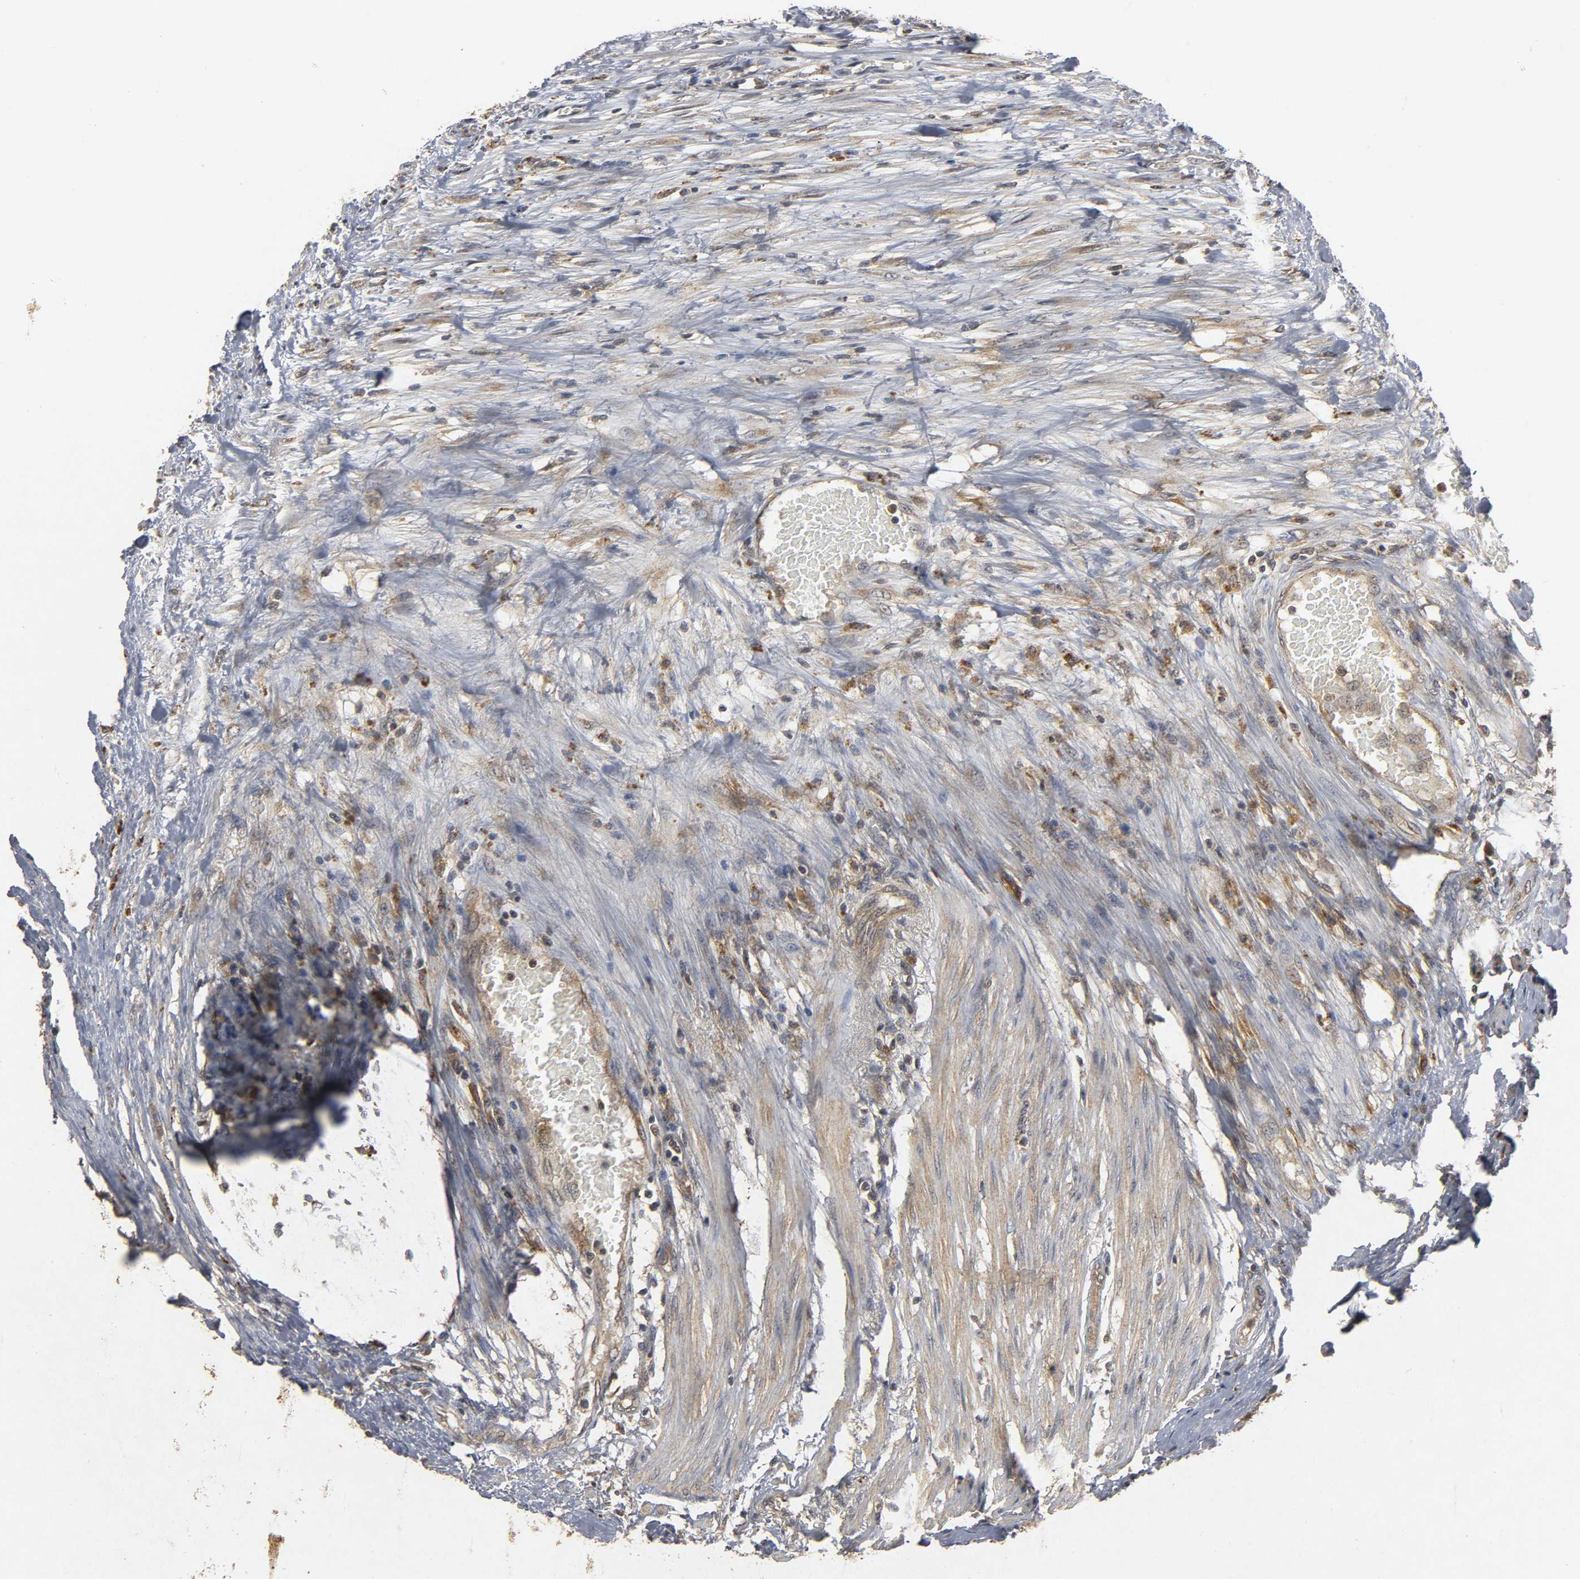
{"staining": {"intensity": "weak", "quantity": ">75%", "location": "cytoplasmic/membranous"}, "tissue": "colorectal cancer", "cell_type": "Tumor cells", "image_type": "cancer", "snomed": [{"axis": "morphology", "description": "Adenocarcinoma, NOS"}, {"axis": "topography", "description": "Colon"}], "caption": "Human colorectal adenocarcinoma stained with a protein marker displays weak staining in tumor cells.", "gene": "TRAF6", "patient": {"sex": "female", "age": 86}}